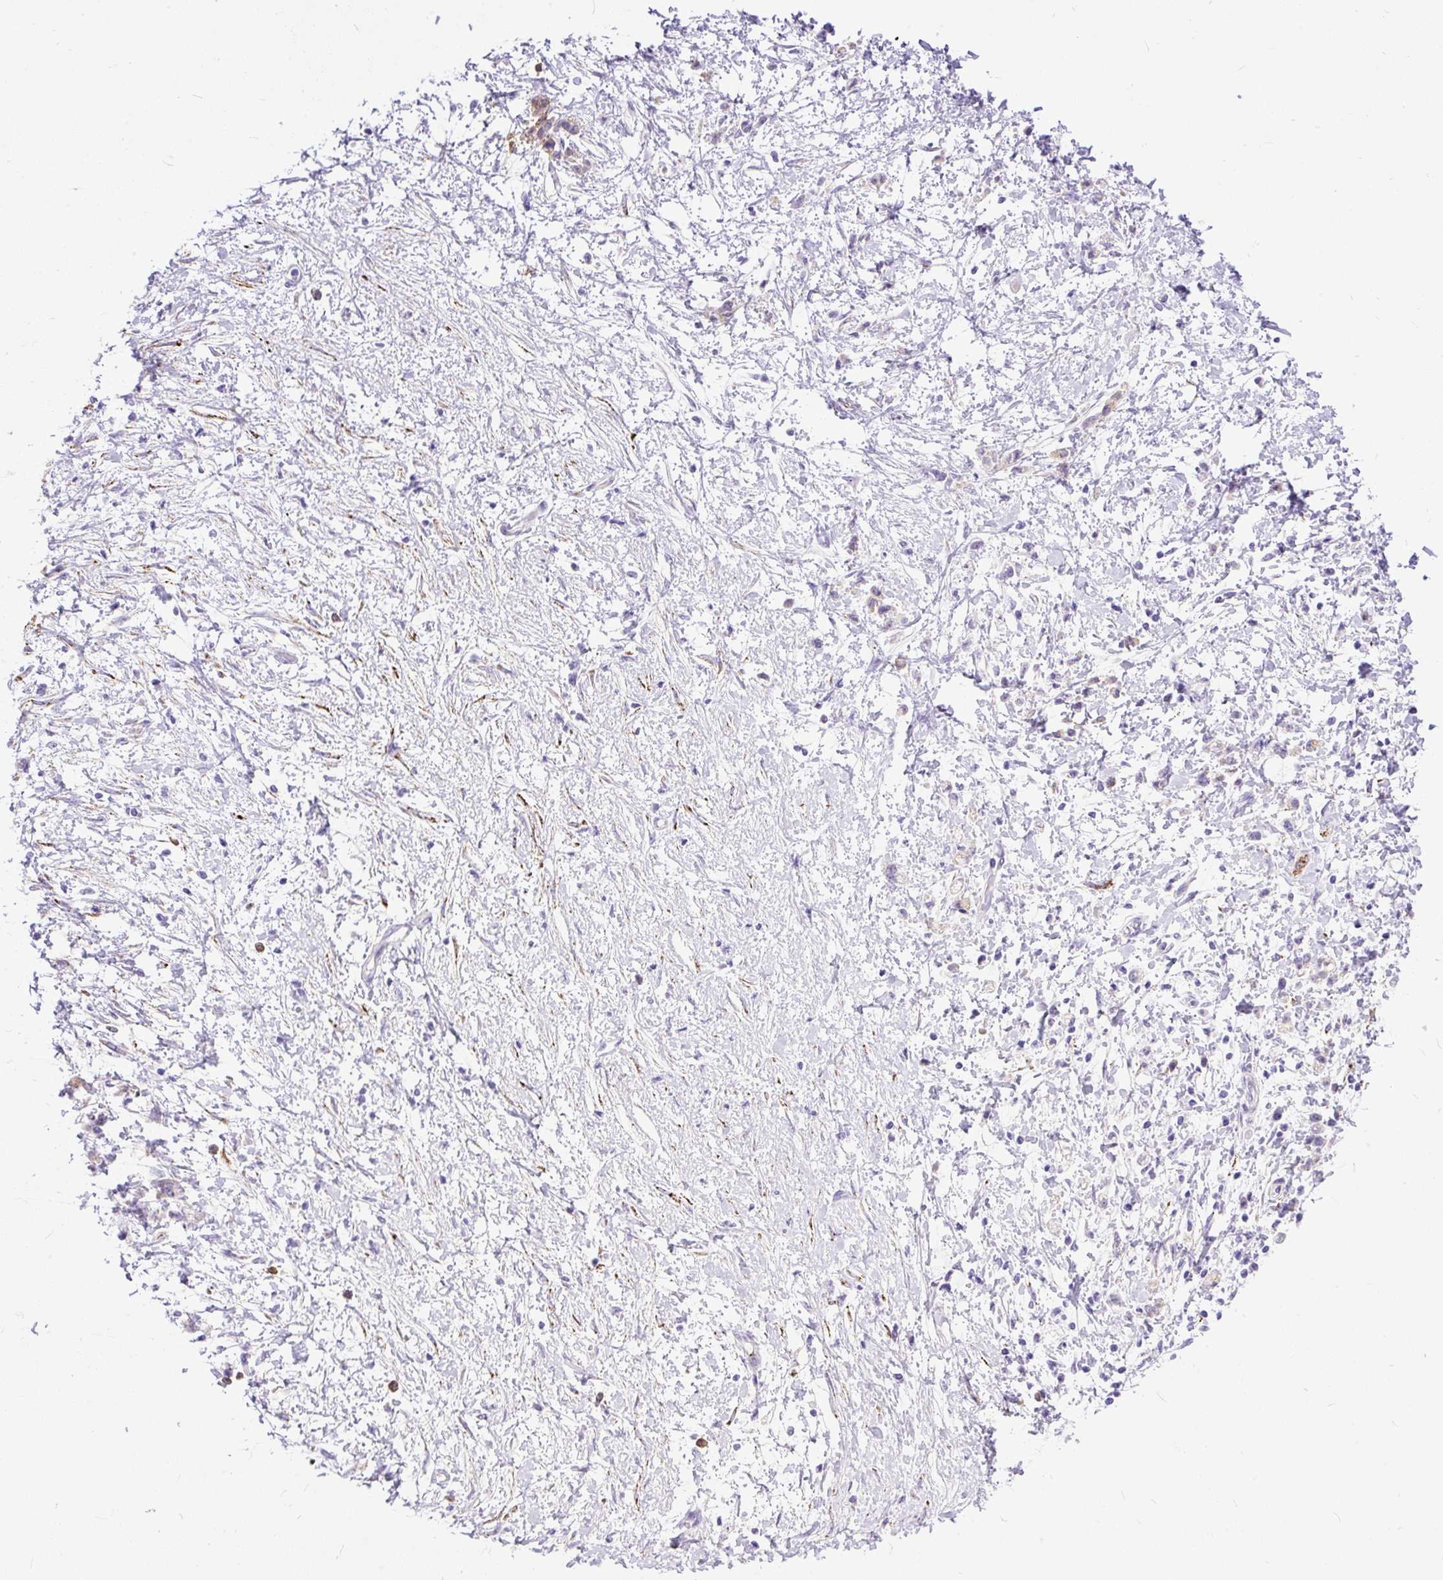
{"staining": {"intensity": "negative", "quantity": "none", "location": "none"}, "tissue": "stomach cancer", "cell_type": "Tumor cells", "image_type": "cancer", "snomed": [{"axis": "morphology", "description": "Adenocarcinoma, NOS"}, {"axis": "topography", "description": "Stomach"}], "caption": "Immunohistochemistry (IHC) histopathology image of neoplastic tissue: human adenocarcinoma (stomach) stained with DAB (3,3'-diaminobenzidine) displays no significant protein positivity in tumor cells.", "gene": "ZNF256", "patient": {"sex": "female", "age": 60}}